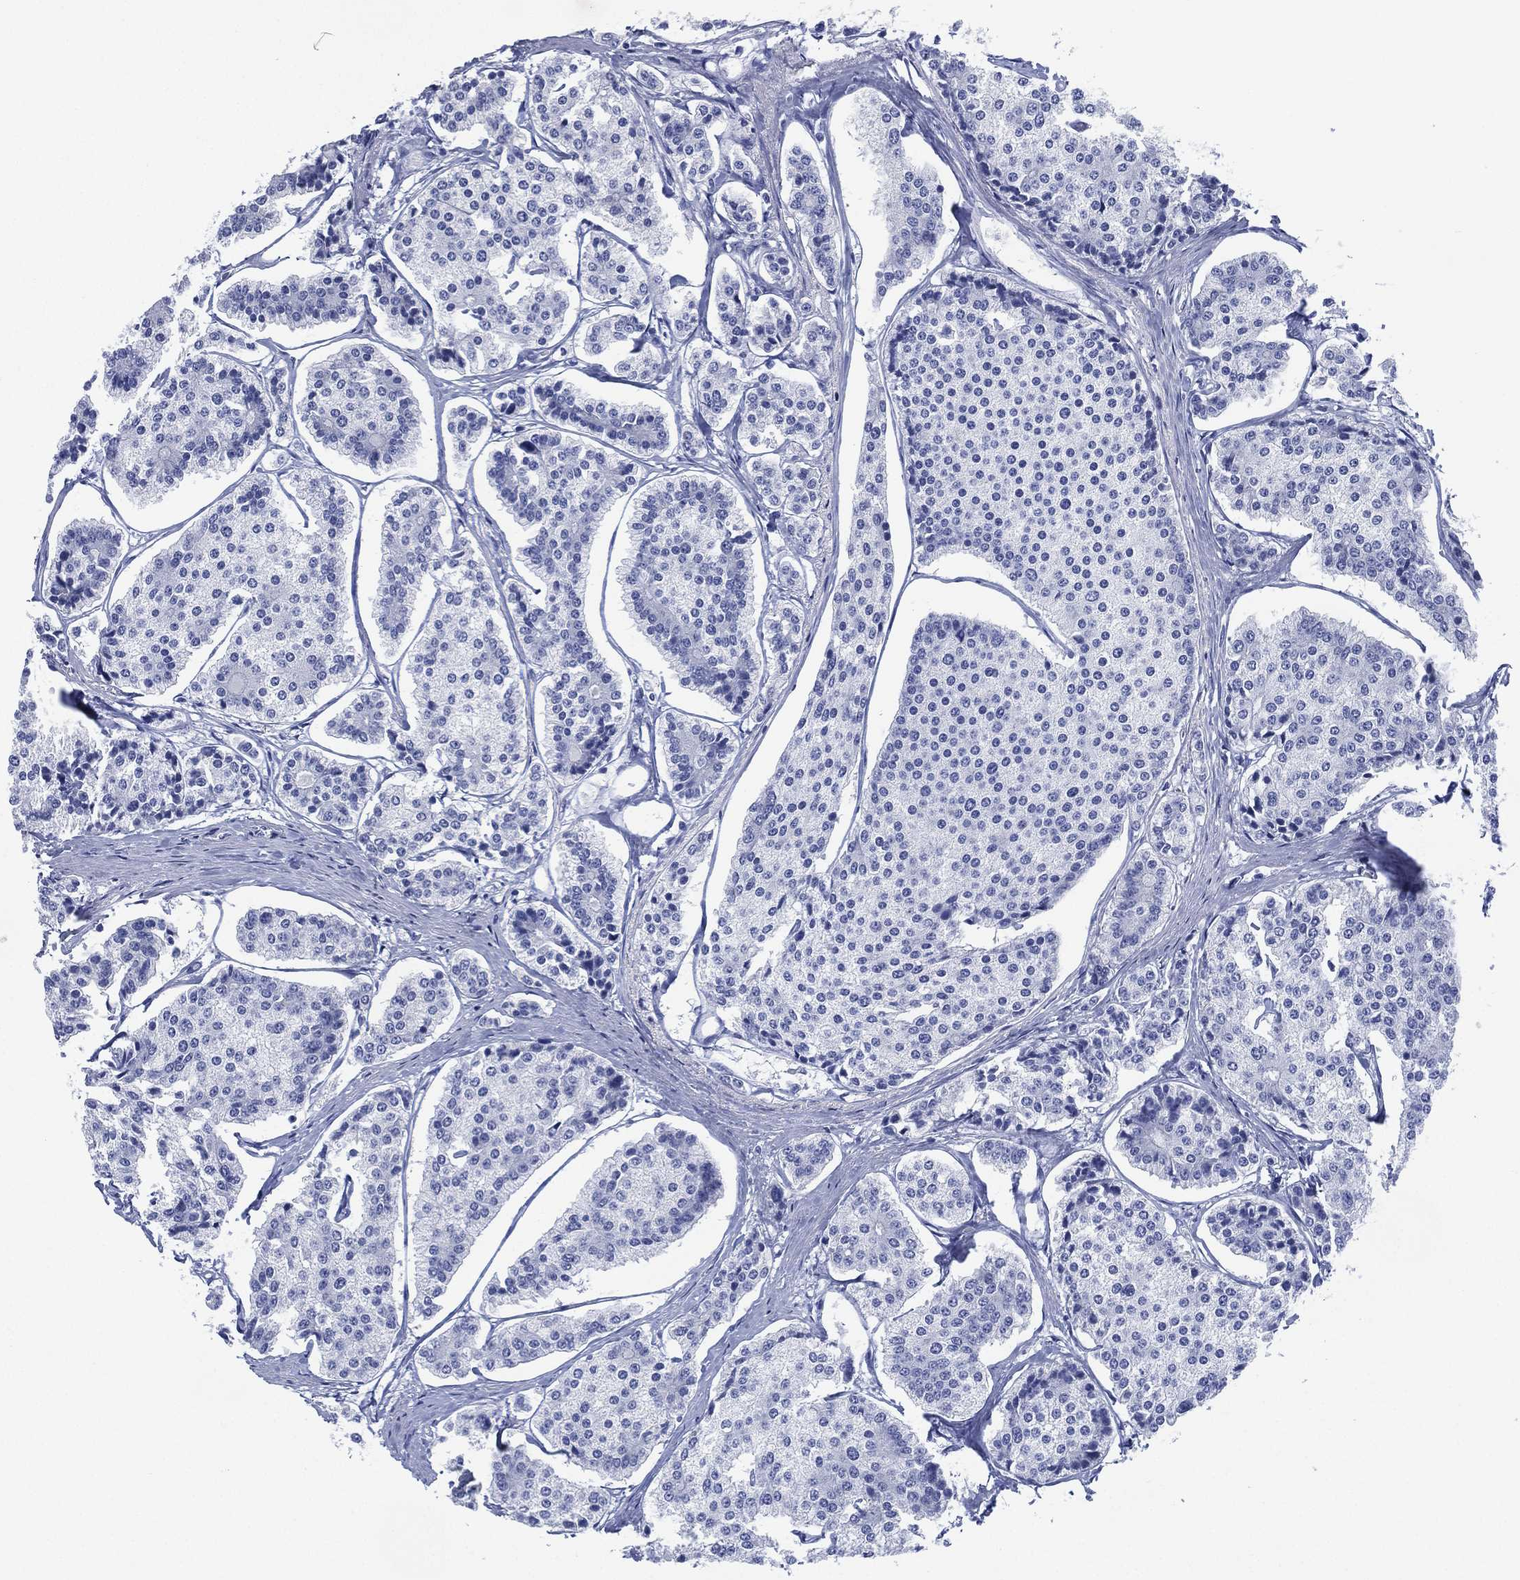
{"staining": {"intensity": "negative", "quantity": "none", "location": "none"}, "tissue": "carcinoid", "cell_type": "Tumor cells", "image_type": "cancer", "snomed": [{"axis": "morphology", "description": "Carcinoid, malignant, NOS"}, {"axis": "topography", "description": "Small intestine"}], "caption": "The micrograph shows no staining of tumor cells in malignant carcinoid.", "gene": "SIGLECL1", "patient": {"sex": "female", "age": 65}}